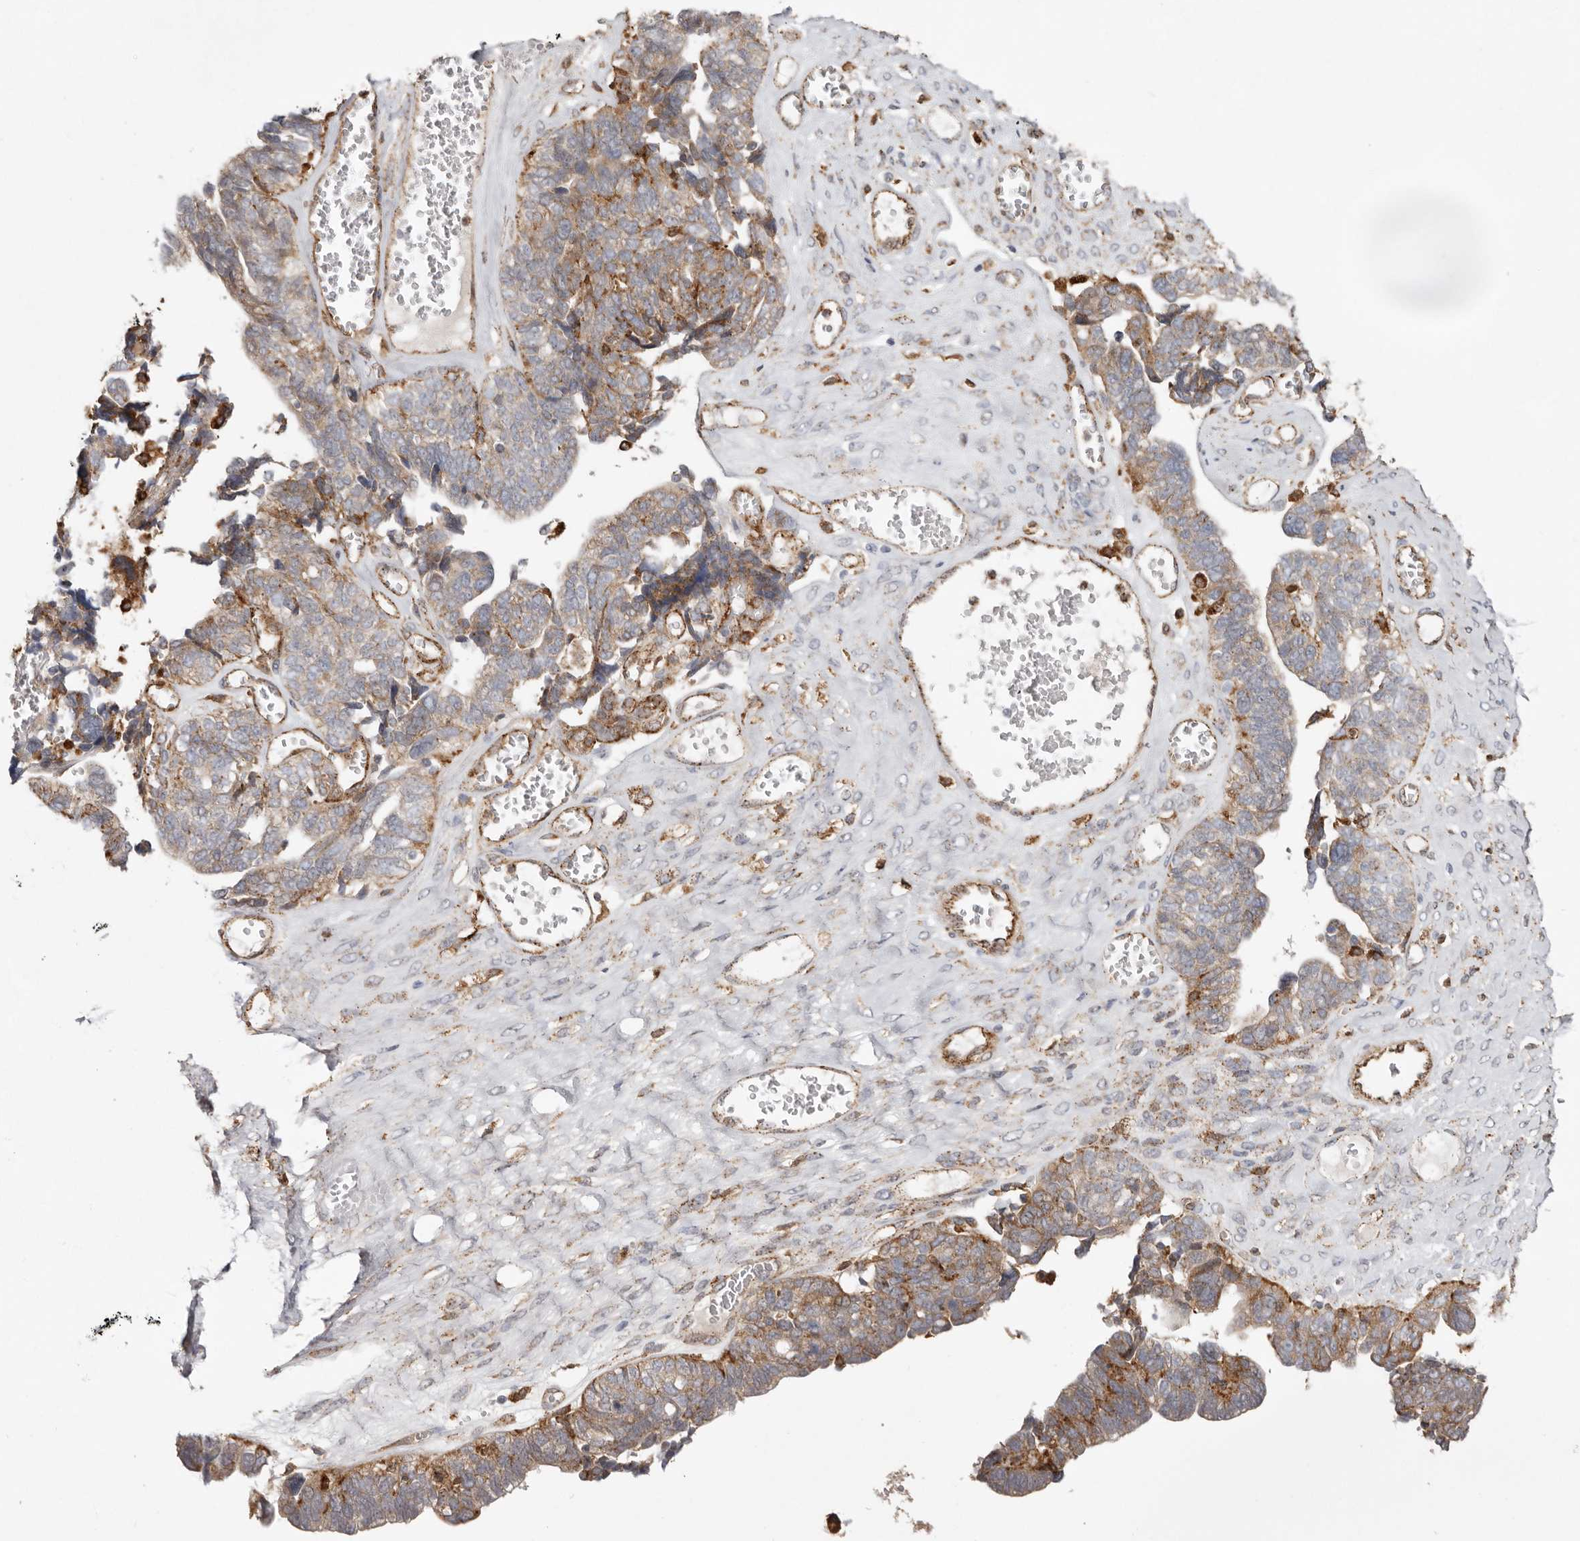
{"staining": {"intensity": "moderate", "quantity": ">75%", "location": "cytoplasmic/membranous"}, "tissue": "ovarian cancer", "cell_type": "Tumor cells", "image_type": "cancer", "snomed": [{"axis": "morphology", "description": "Cystadenocarcinoma, serous, NOS"}, {"axis": "topography", "description": "Ovary"}], "caption": "Immunohistochemical staining of ovarian serous cystadenocarcinoma shows medium levels of moderate cytoplasmic/membranous protein staining in approximately >75% of tumor cells.", "gene": "GRN", "patient": {"sex": "female", "age": 79}}